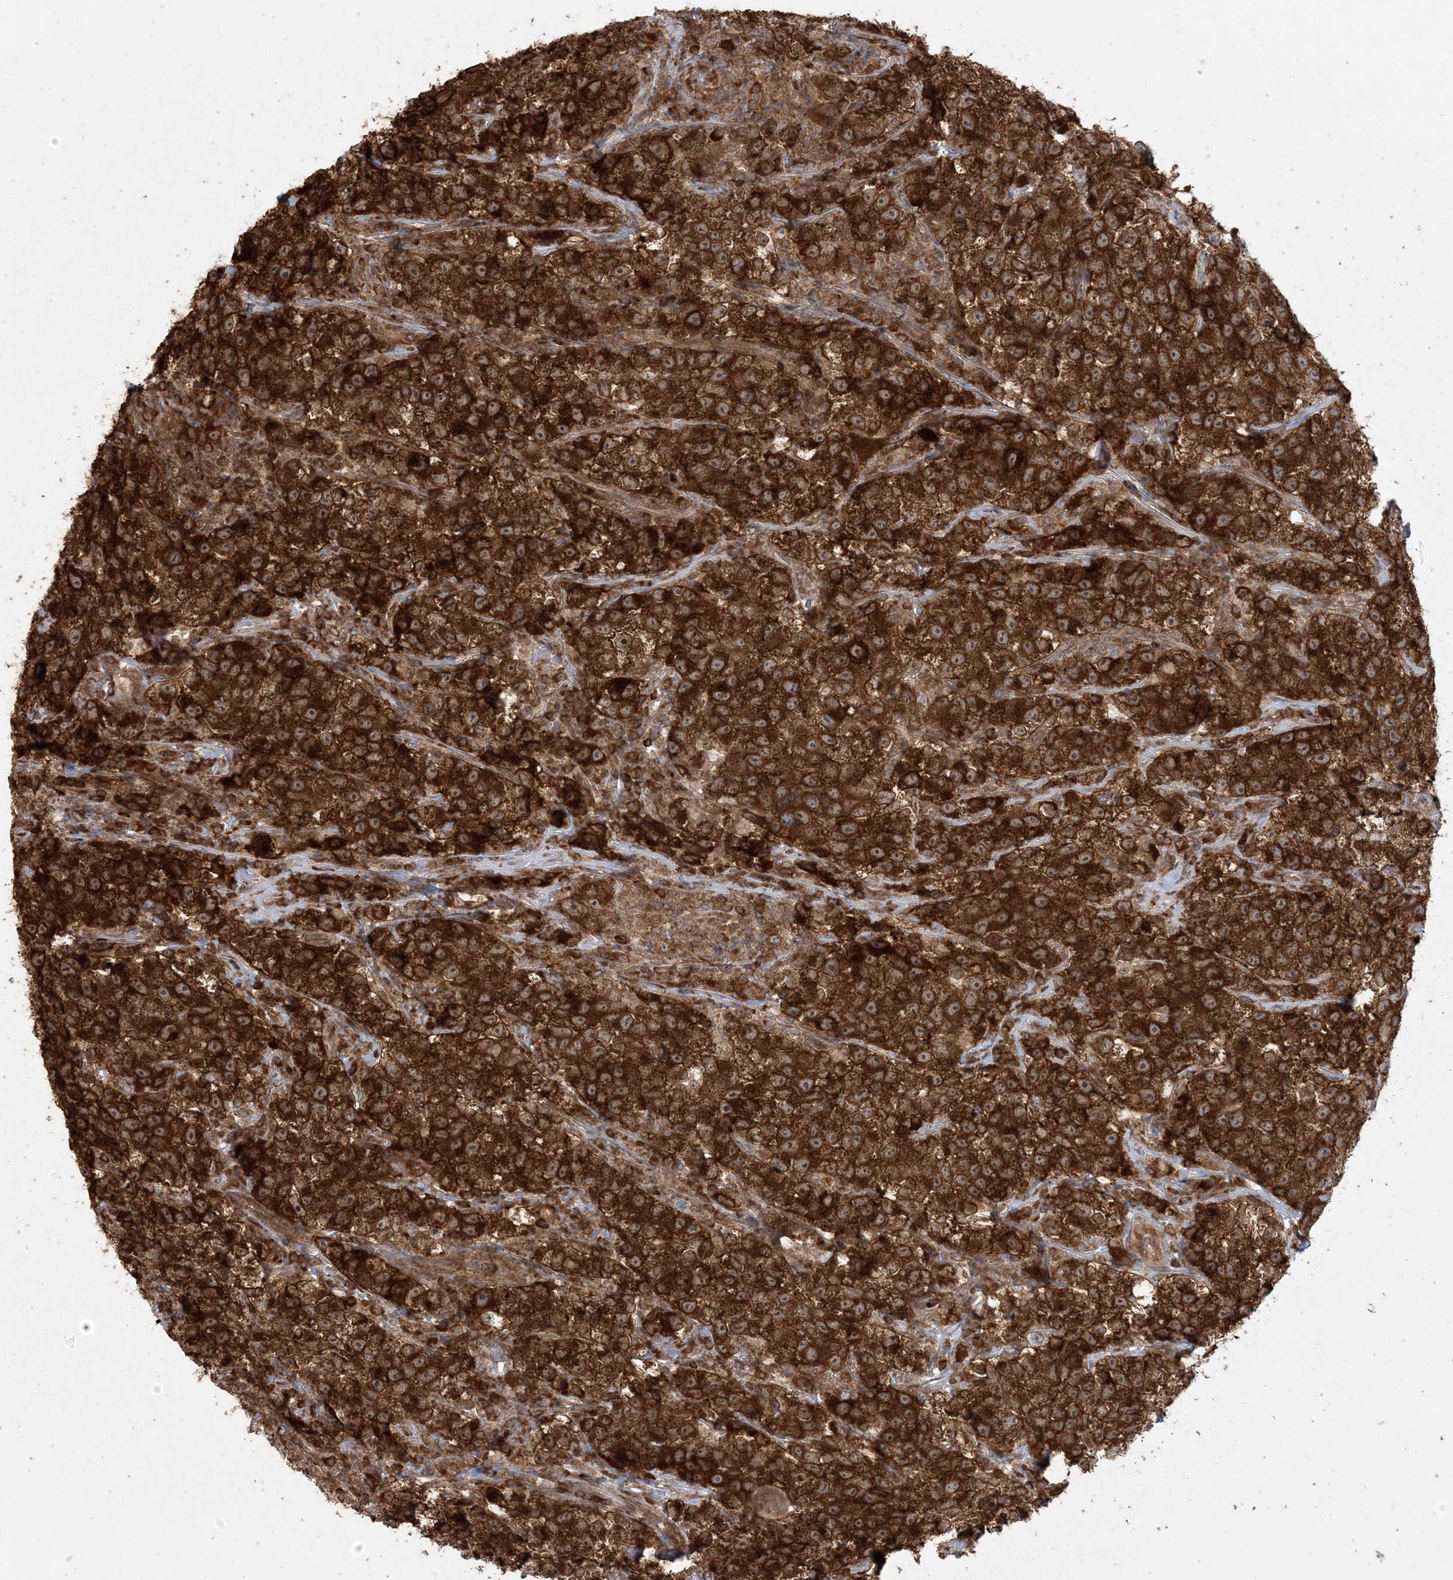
{"staining": {"intensity": "strong", "quantity": ">75%", "location": "cytoplasmic/membranous"}, "tissue": "testis cancer", "cell_type": "Tumor cells", "image_type": "cancer", "snomed": [{"axis": "morphology", "description": "Seminoma, NOS"}, {"axis": "topography", "description": "Testis"}], "caption": "A micrograph of testis cancer (seminoma) stained for a protein demonstrates strong cytoplasmic/membranous brown staining in tumor cells. The staining was performed using DAB, with brown indicating positive protein expression. Nuclei are stained blue with hematoxylin.", "gene": "ABCF3", "patient": {"sex": "male", "age": 22}}